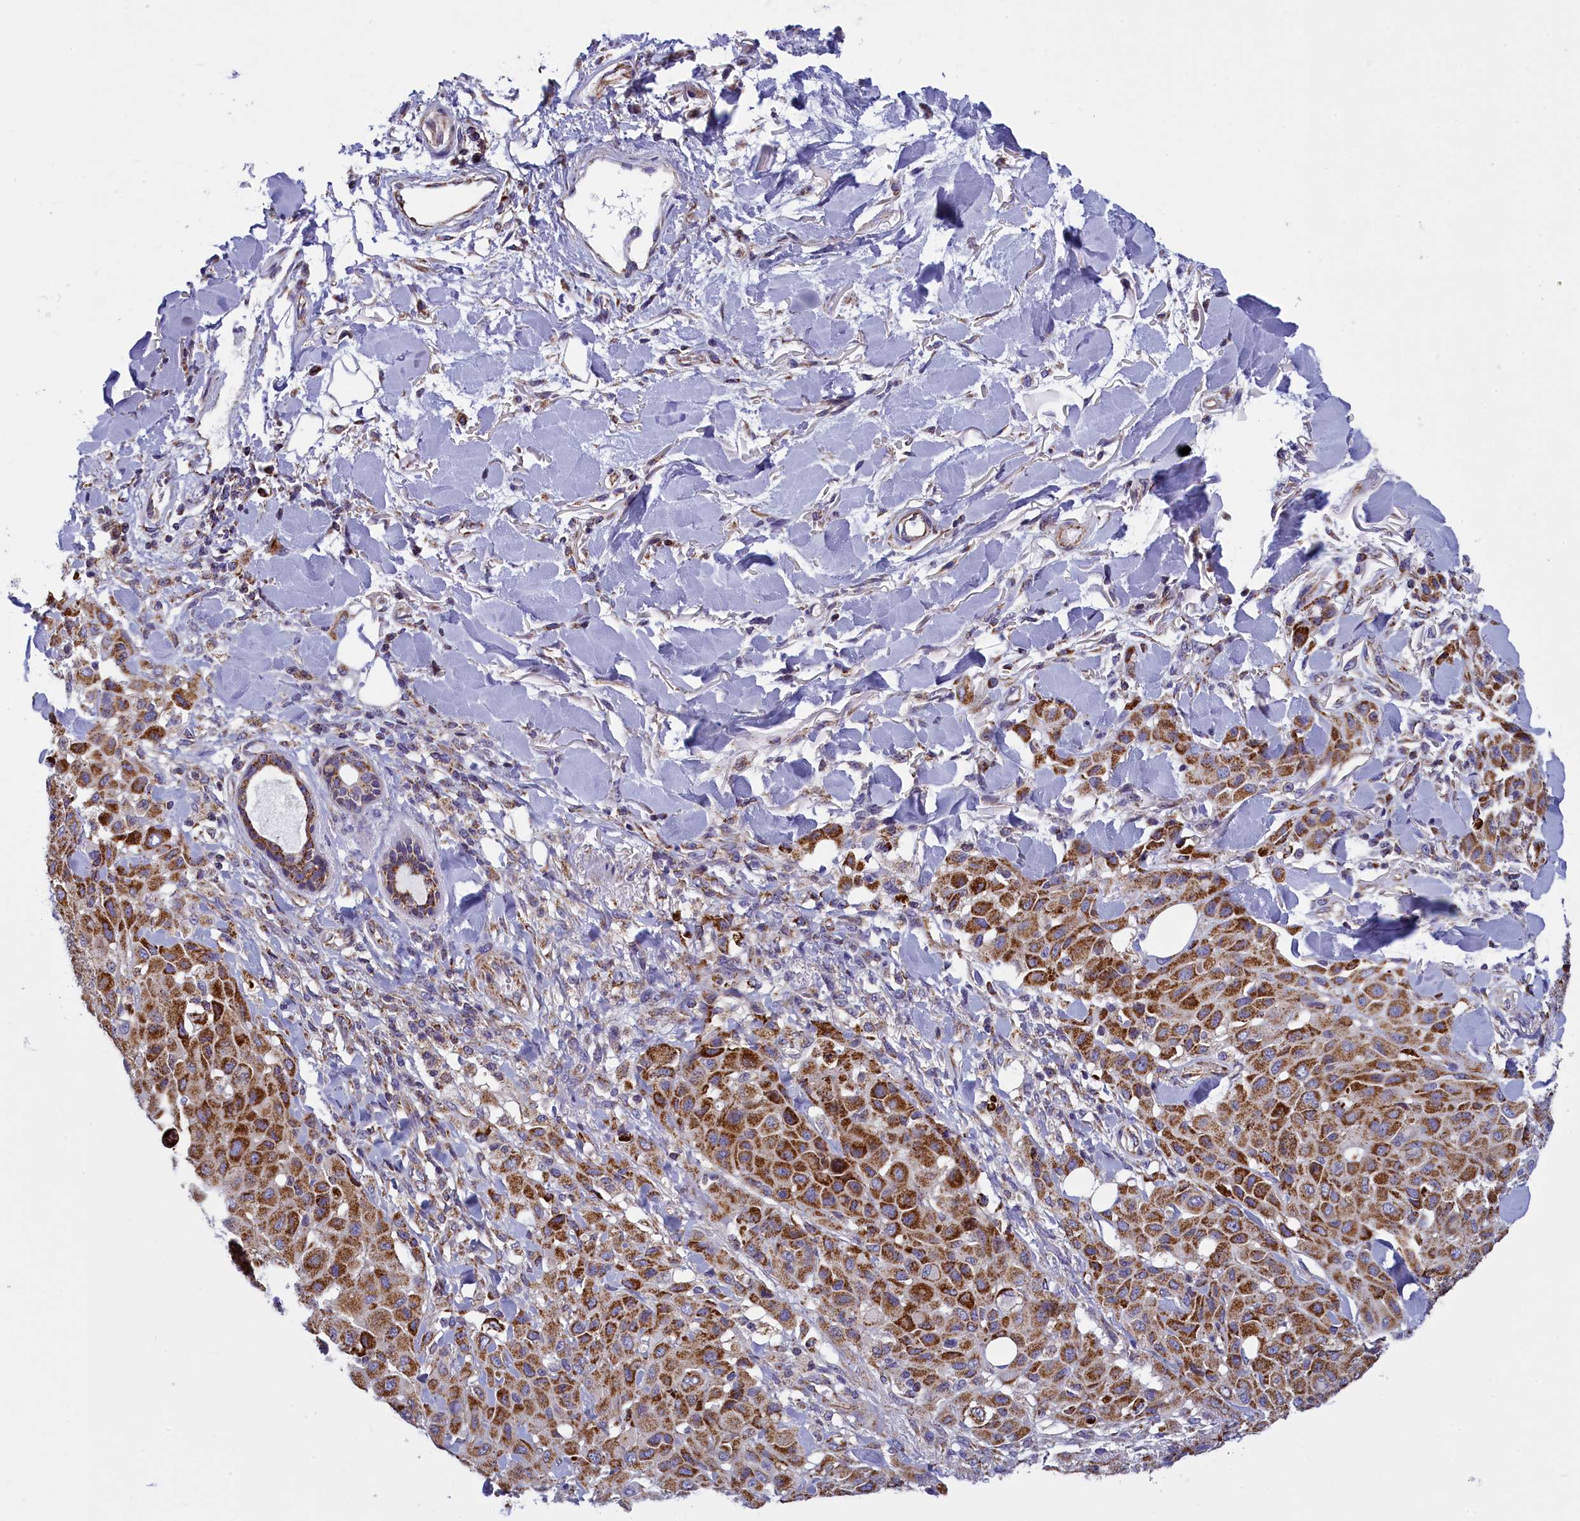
{"staining": {"intensity": "strong", "quantity": ">75%", "location": "cytoplasmic/membranous"}, "tissue": "melanoma", "cell_type": "Tumor cells", "image_type": "cancer", "snomed": [{"axis": "morphology", "description": "Malignant melanoma, Metastatic site"}, {"axis": "topography", "description": "Skin"}], "caption": "An IHC histopathology image of neoplastic tissue is shown. Protein staining in brown shows strong cytoplasmic/membranous positivity in malignant melanoma (metastatic site) within tumor cells. (brown staining indicates protein expression, while blue staining denotes nuclei).", "gene": "IFT122", "patient": {"sex": "female", "age": 81}}